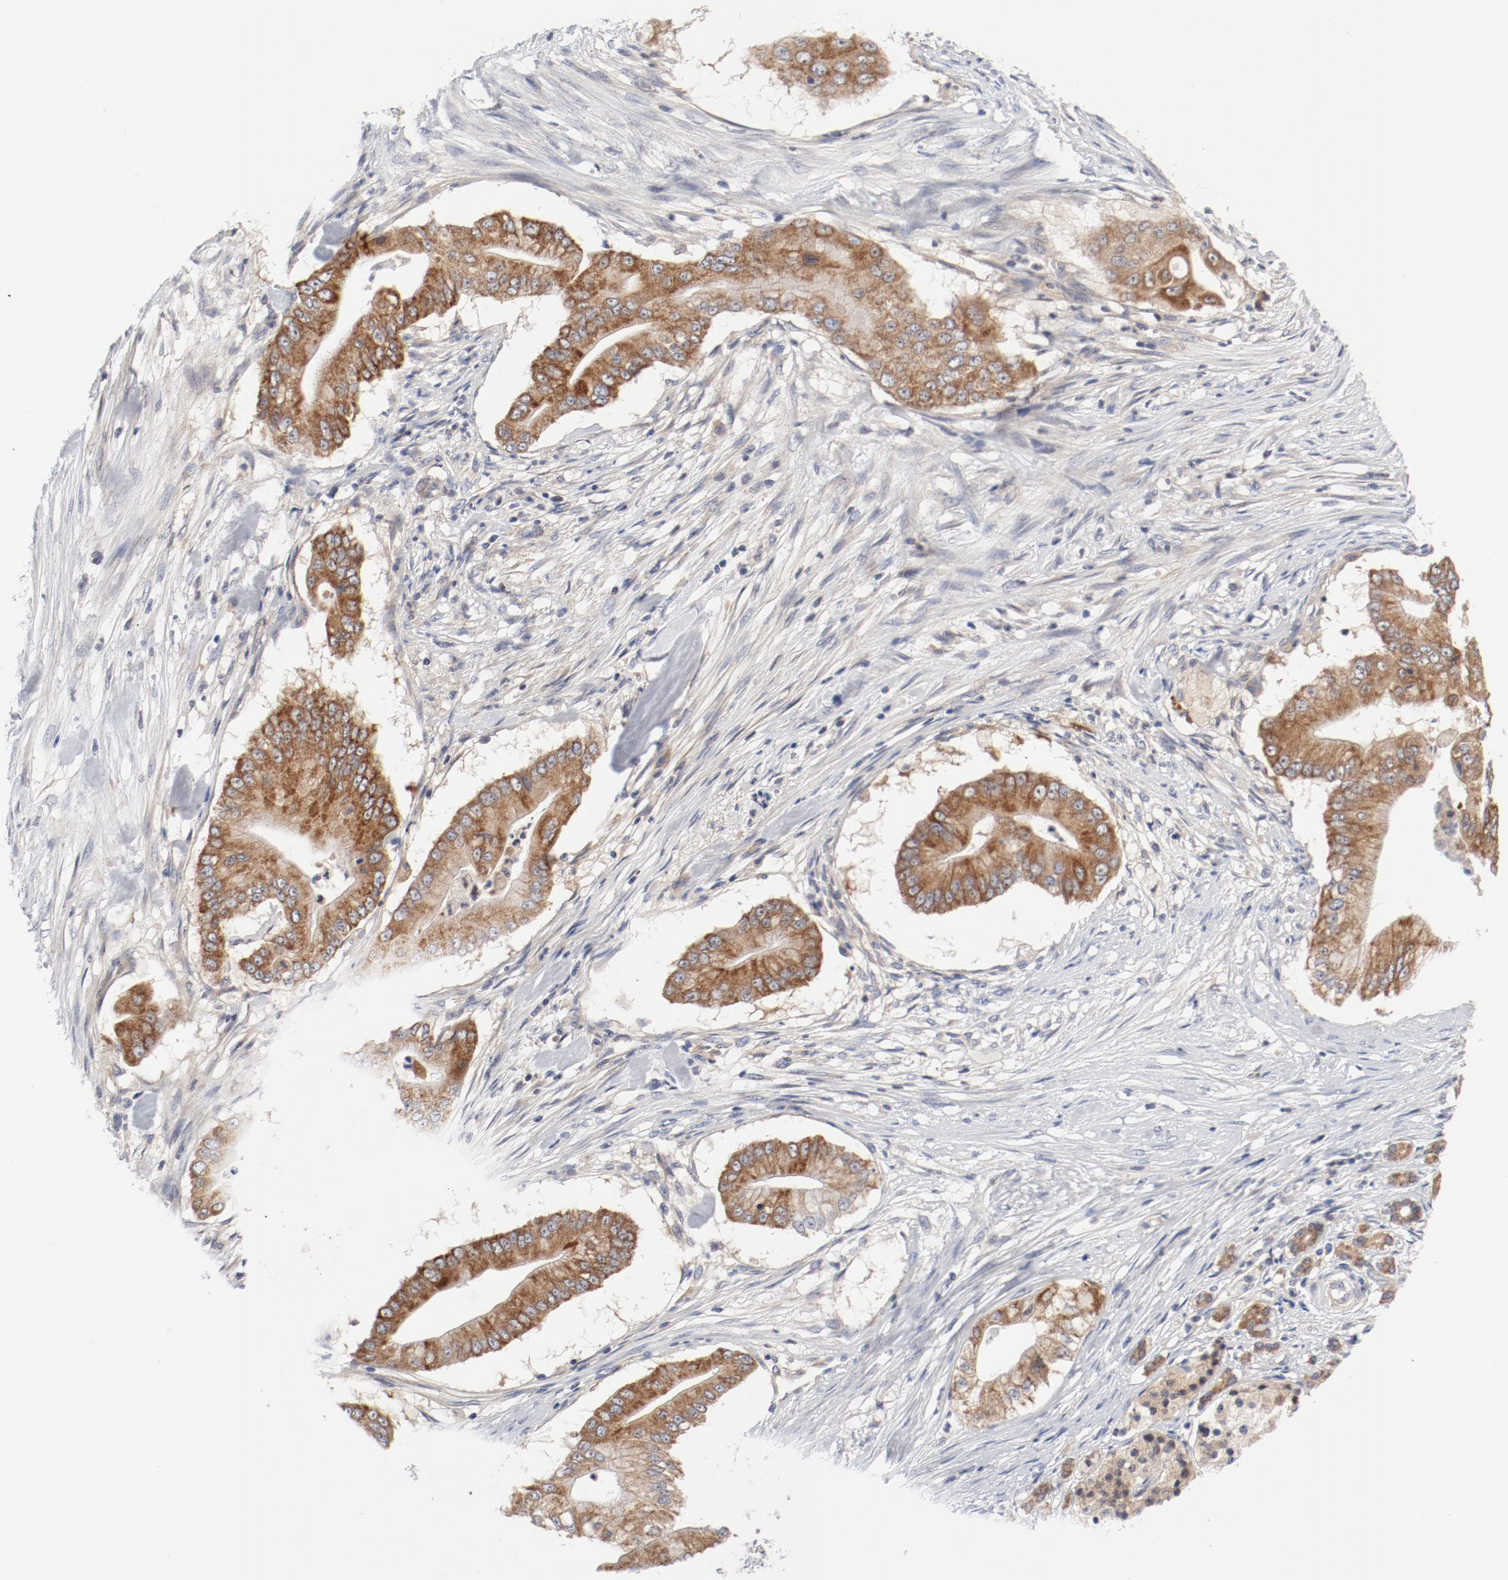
{"staining": {"intensity": "strong", "quantity": ">75%", "location": "cytoplasmic/membranous"}, "tissue": "pancreatic cancer", "cell_type": "Tumor cells", "image_type": "cancer", "snomed": [{"axis": "morphology", "description": "Adenocarcinoma, NOS"}, {"axis": "topography", "description": "Pancreas"}], "caption": "Protein staining demonstrates strong cytoplasmic/membranous staining in approximately >75% of tumor cells in adenocarcinoma (pancreatic).", "gene": "BAD", "patient": {"sex": "male", "age": 62}}